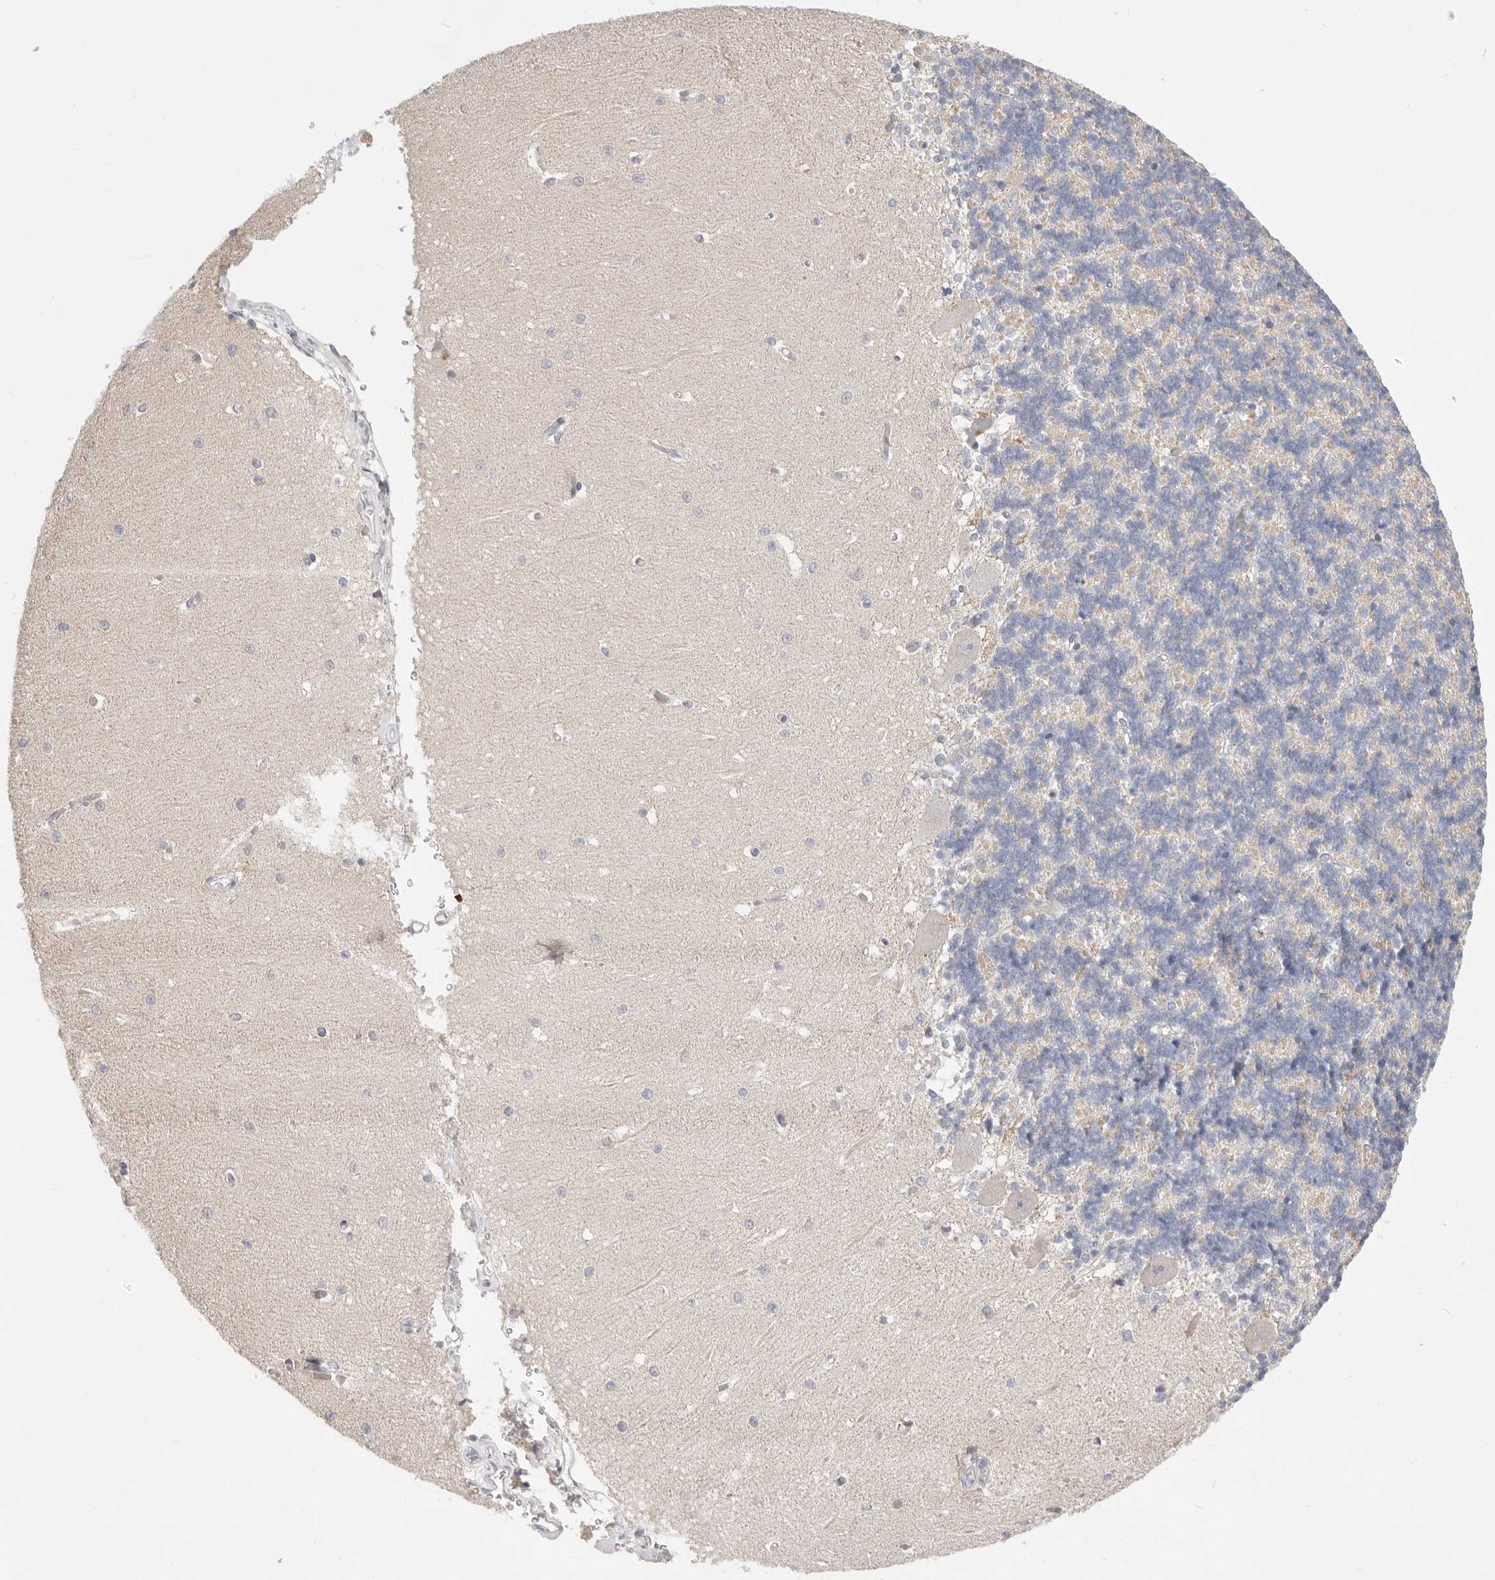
{"staining": {"intensity": "weak", "quantity": "<25%", "location": "cytoplasmic/membranous"}, "tissue": "cerebellum", "cell_type": "Cells in granular layer", "image_type": "normal", "snomed": [{"axis": "morphology", "description": "Normal tissue, NOS"}, {"axis": "topography", "description": "Cerebellum"}], "caption": "Cerebellum was stained to show a protein in brown. There is no significant expression in cells in granular layer. The staining is performed using DAB (3,3'-diaminobenzidine) brown chromogen with nuclei counter-stained in using hematoxylin.", "gene": "USH1C", "patient": {"sex": "male", "age": 37}}